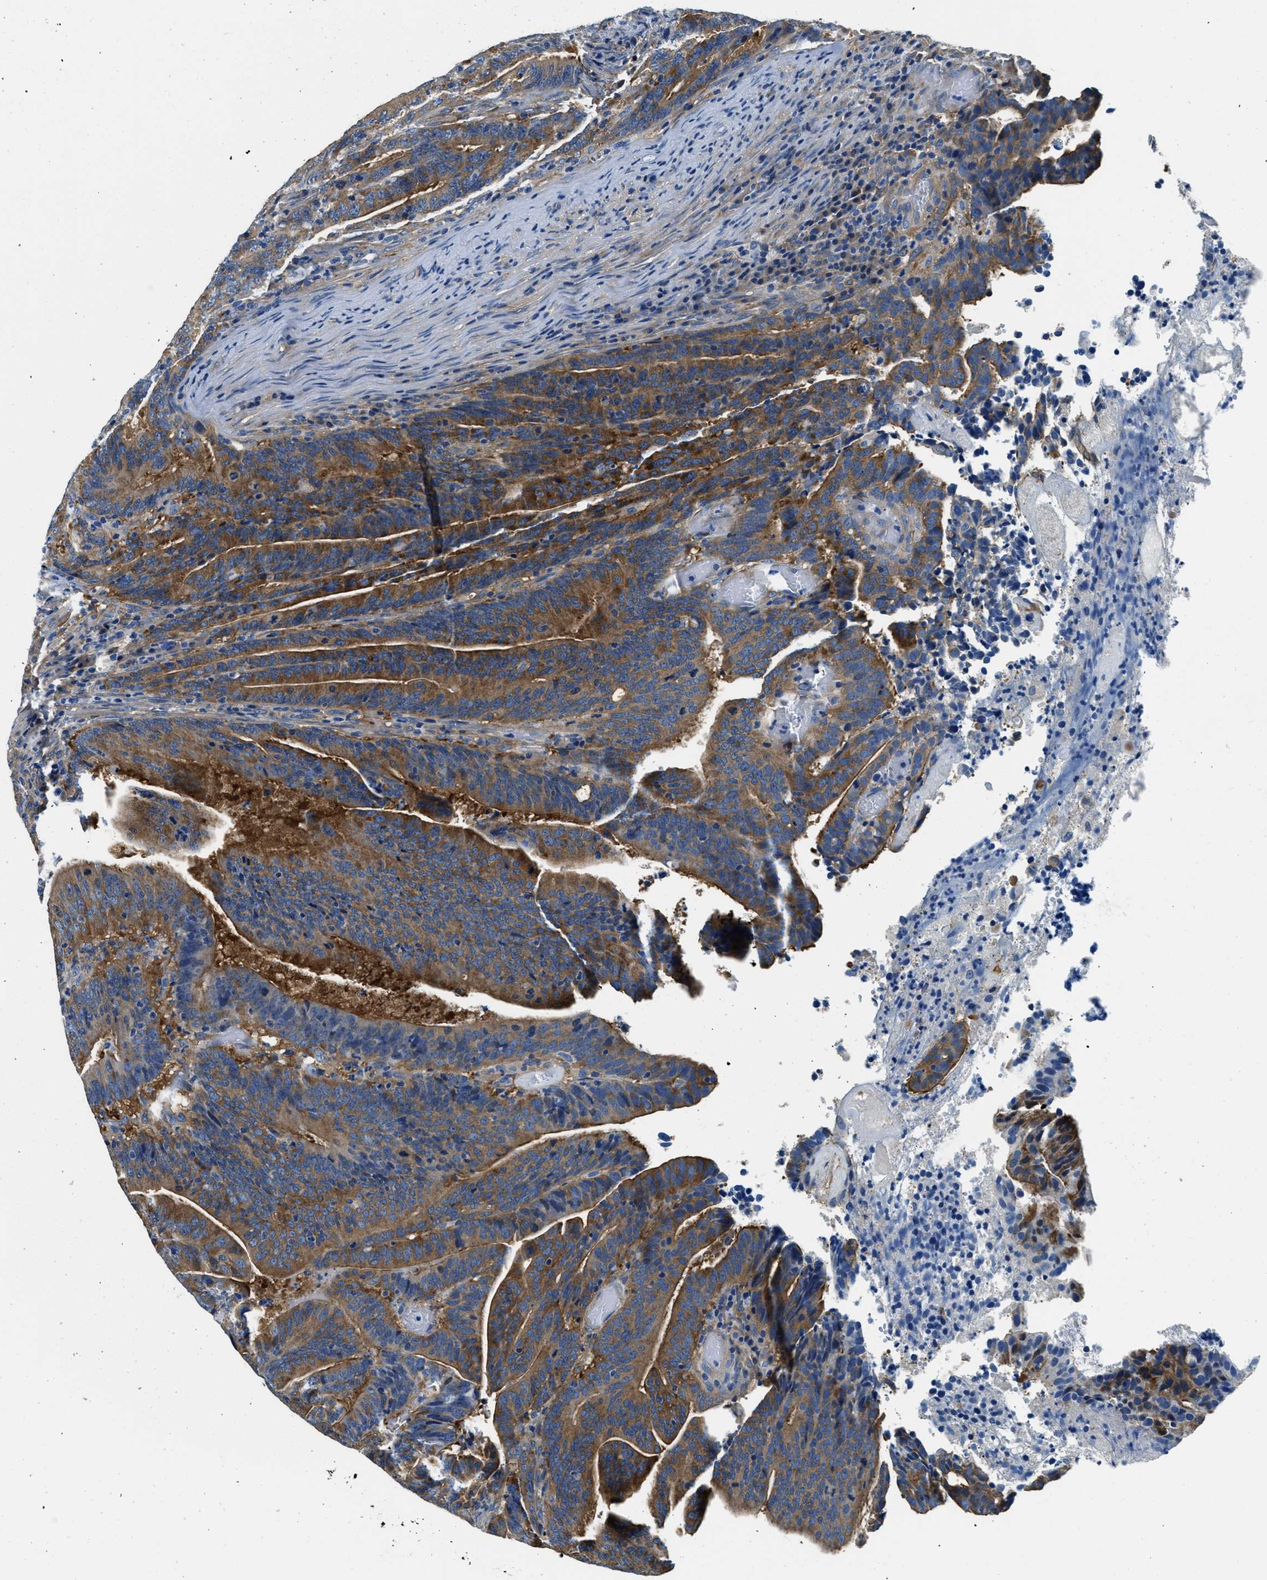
{"staining": {"intensity": "moderate", "quantity": "25%-75%", "location": "cytoplasmic/membranous"}, "tissue": "colorectal cancer", "cell_type": "Tumor cells", "image_type": "cancer", "snomed": [{"axis": "morphology", "description": "Adenocarcinoma, NOS"}, {"axis": "topography", "description": "Colon"}], "caption": "This photomicrograph displays adenocarcinoma (colorectal) stained with immunohistochemistry to label a protein in brown. The cytoplasmic/membranous of tumor cells show moderate positivity for the protein. Nuclei are counter-stained blue.", "gene": "TWF1", "patient": {"sex": "female", "age": 66}}